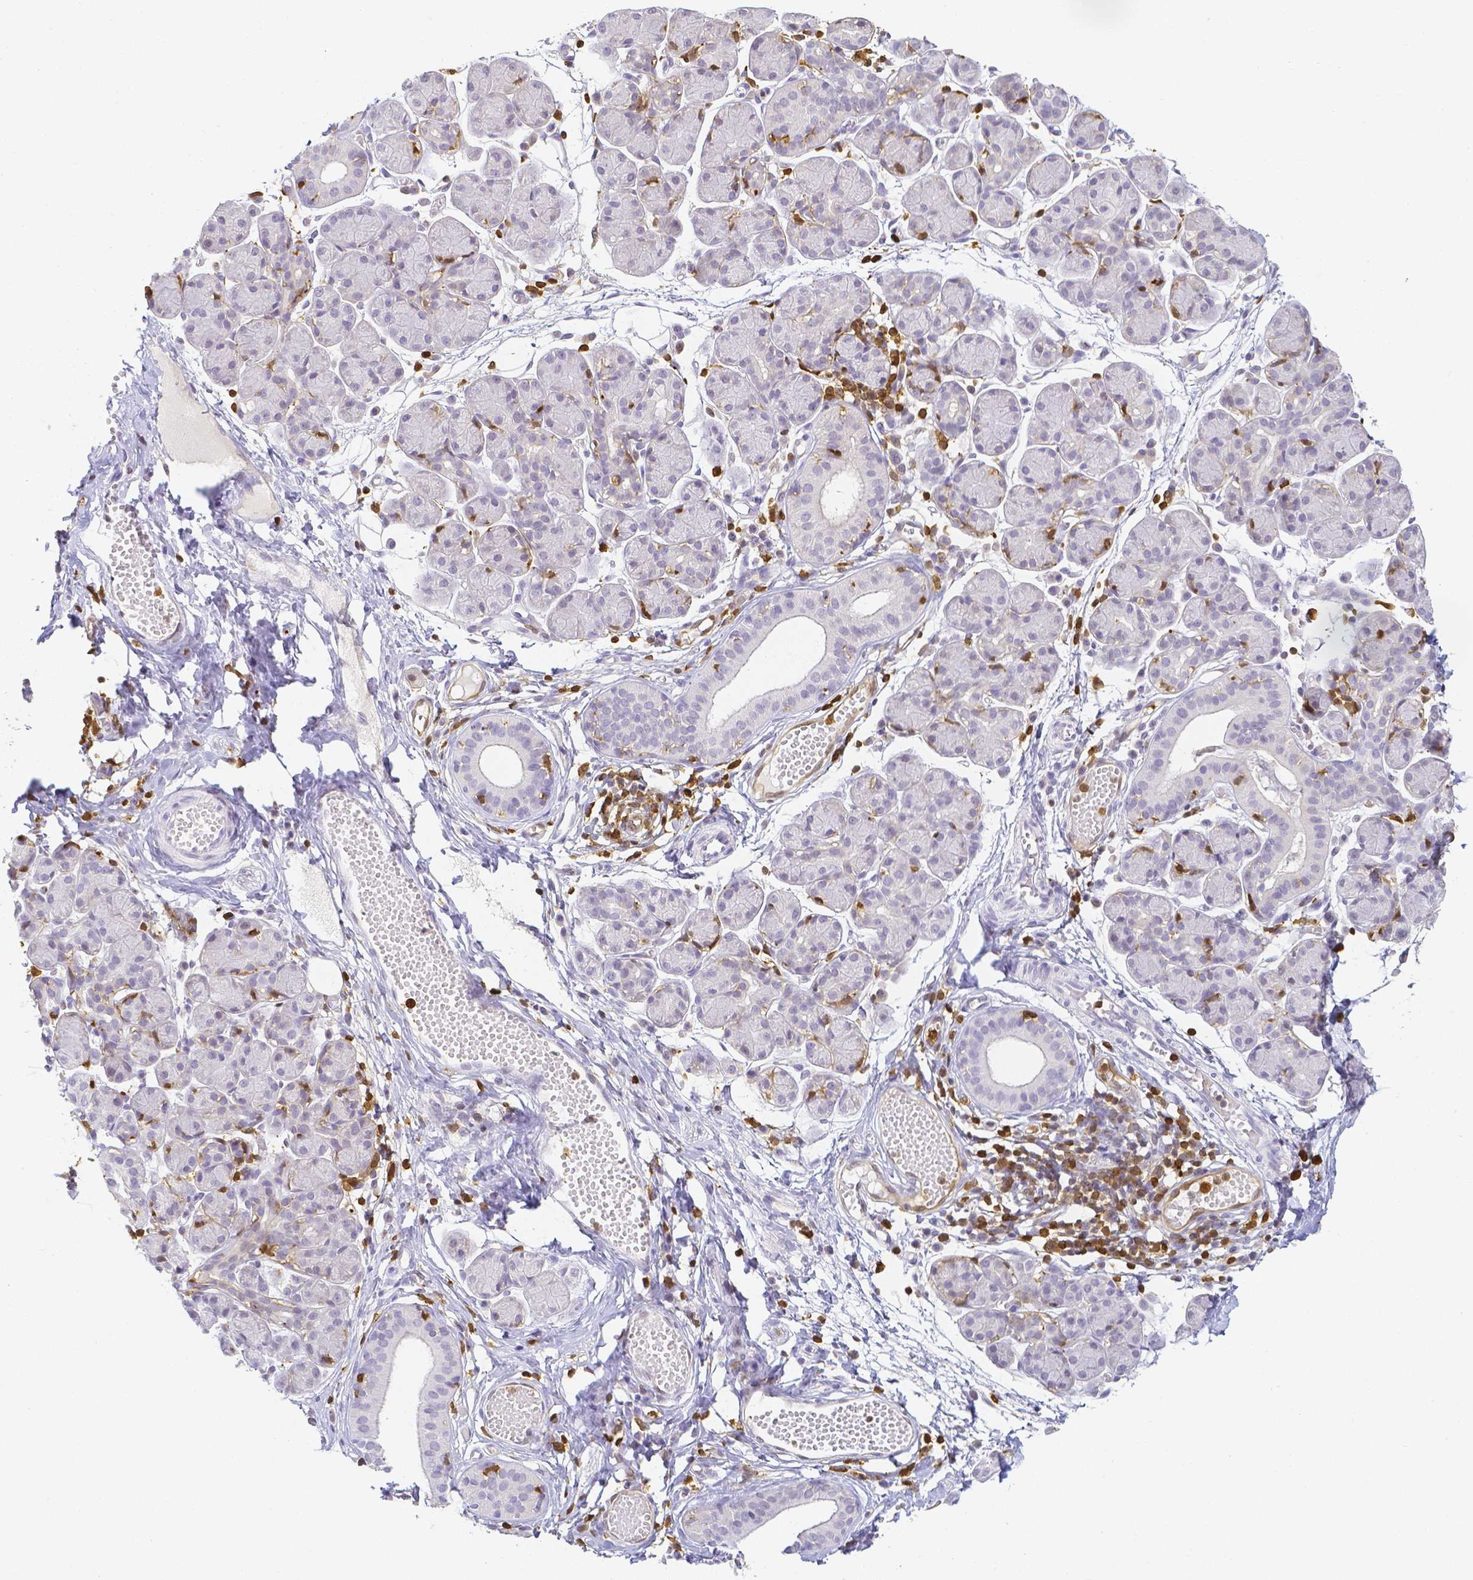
{"staining": {"intensity": "negative", "quantity": "none", "location": "none"}, "tissue": "salivary gland", "cell_type": "Glandular cells", "image_type": "normal", "snomed": [{"axis": "morphology", "description": "Normal tissue, NOS"}, {"axis": "morphology", "description": "Inflammation, NOS"}, {"axis": "topography", "description": "Lymph node"}, {"axis": "topography", "description": "Salivary gland"}], "caption": "Protein analysis of normal salivary gland demonstrates no significant staining in glandular cells. (DAB immunohistochemistry, high magnification).", "gene": "COTL1", "patient": {"sex": "male", "age": 3}}